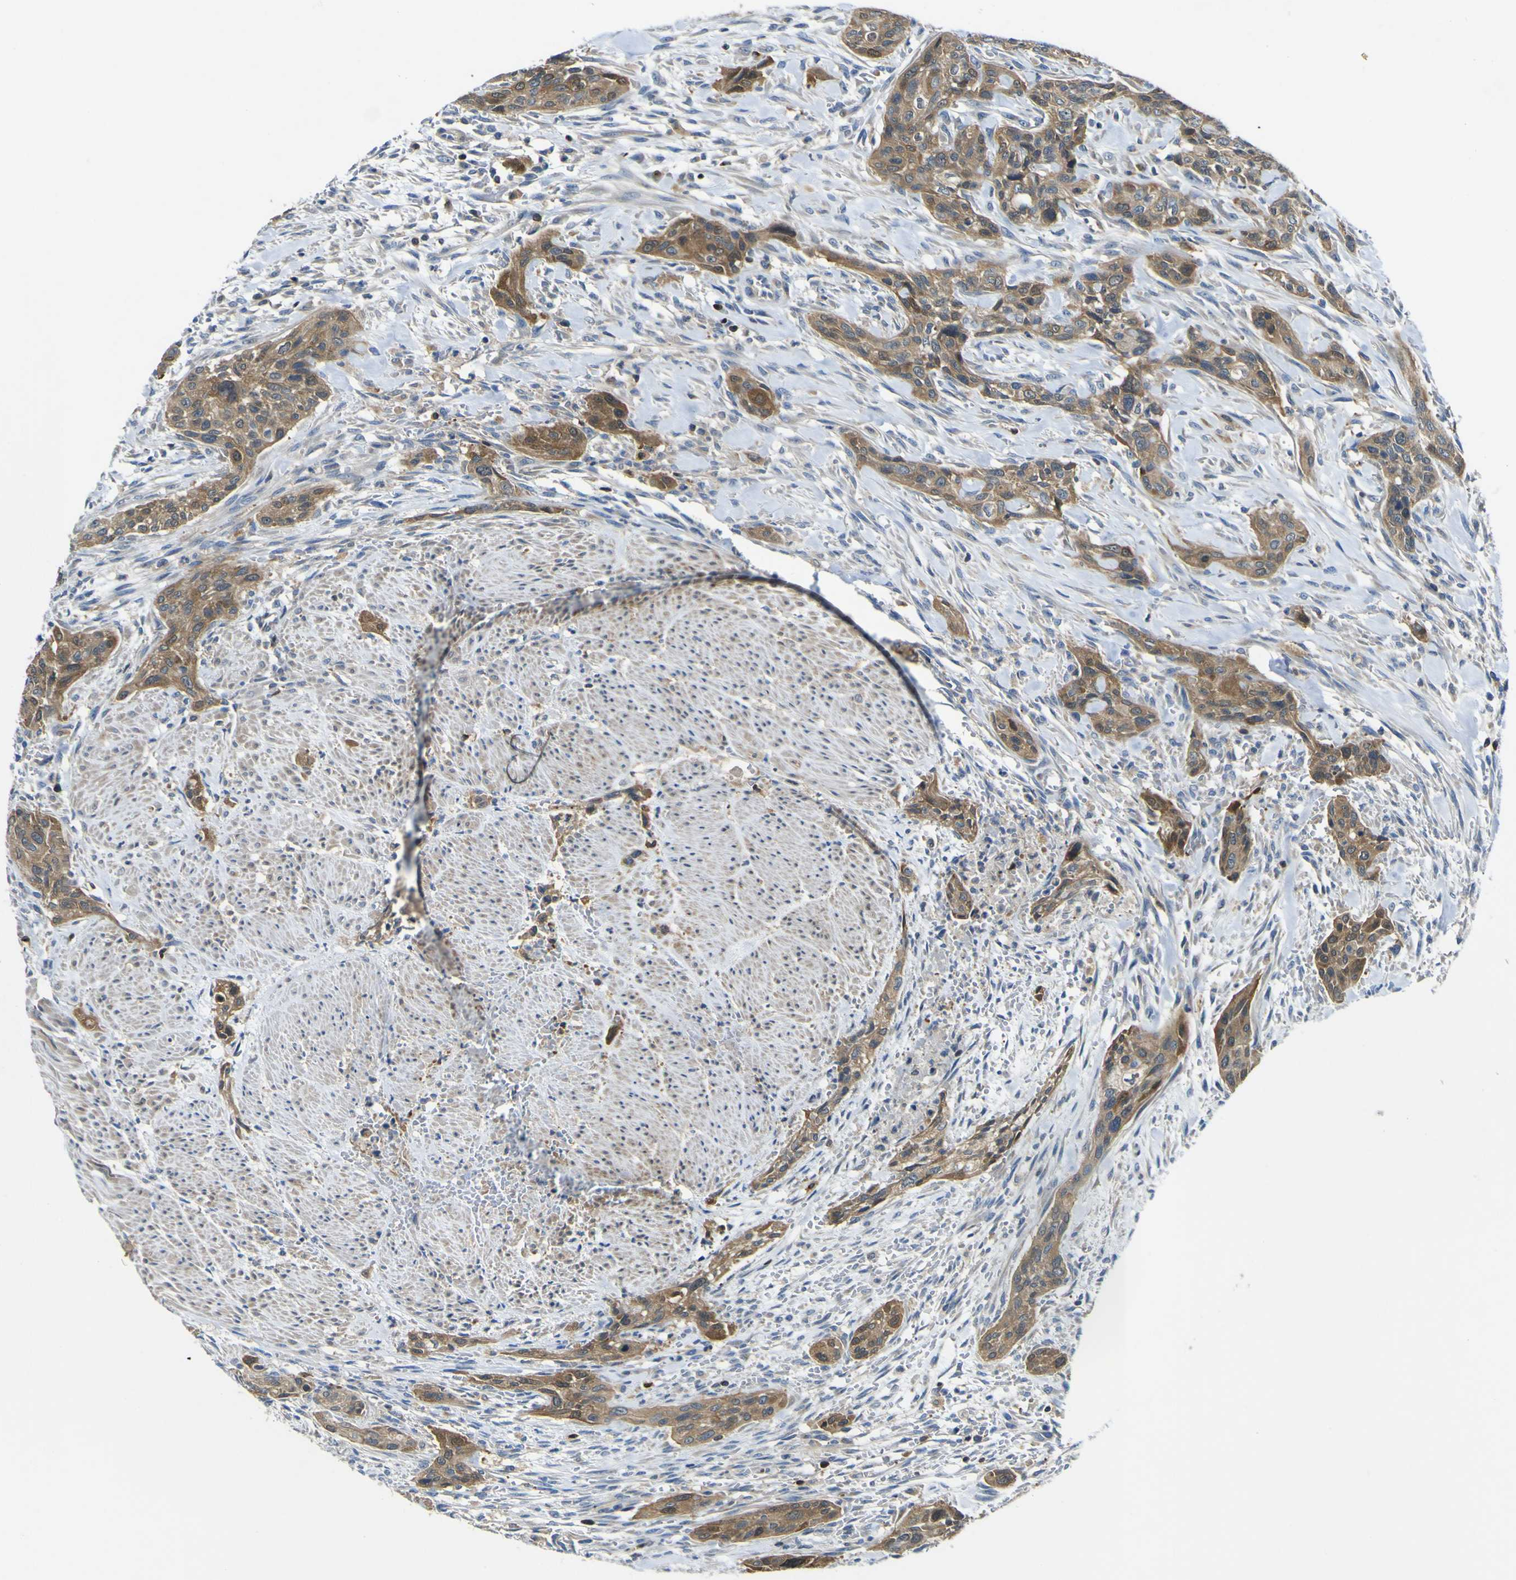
{"staining": {"intensity": "moderate", "quantity": ">75%", "location": "cytoplasmic/membranous"}, "tissue": "urothelial cancer", "cell_type": "Tumor cells", "image_type": "cancer", "snomed": [{"axis": "morphology", "description": "Urothelial carcinoma, High grade"}, {"axis": "topography", "description": "Urinary bladder"}], "caption": "Tumor cells display moderate cytoplasmic/membranous positivity in about >75% of cells in urothelial cancer.", "gene": "EML2", "patient": {"sex": "male", "age": 35}}